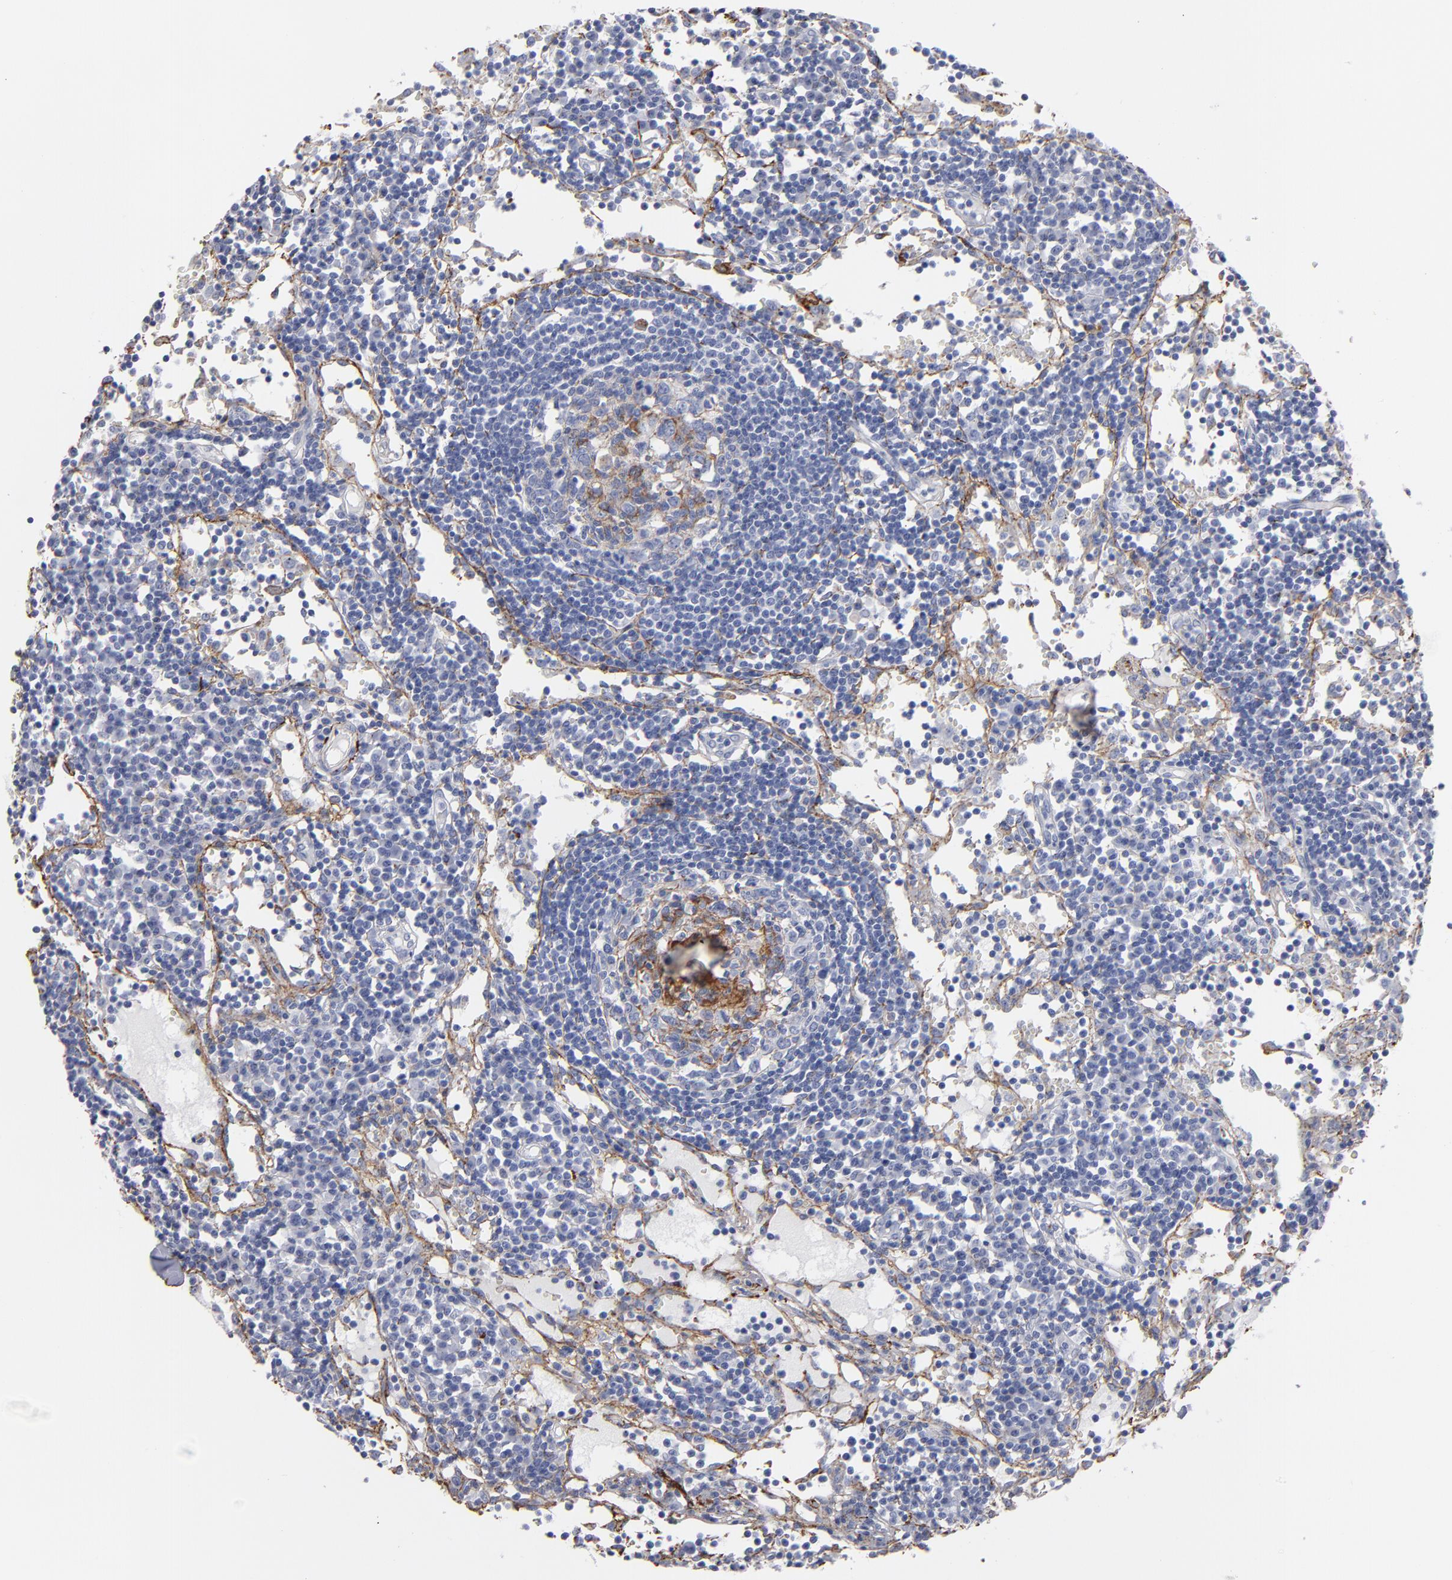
{"staining": {"intensity": "negative", "quantity": "none", "location": "none"}, "tissue": "lymph node", "cell_type": "Germinal center cells", "image_type": "normal", "snomed": [{"axis": "morphology", "description": "Normal tissue, NOS"}, {"axis": "topography", "description": "Lymph node"}], "caption": "An immunohistochemistry (IHC) histopathology image of benign lymph node is shown. There is no staining in germinal center cells of lymph node. (DAB immunohistochemistry (IHC) with hematoxylin counter stain).", "gene": "EMILIN1", "patient": {"sex": "female", "age": 55}}